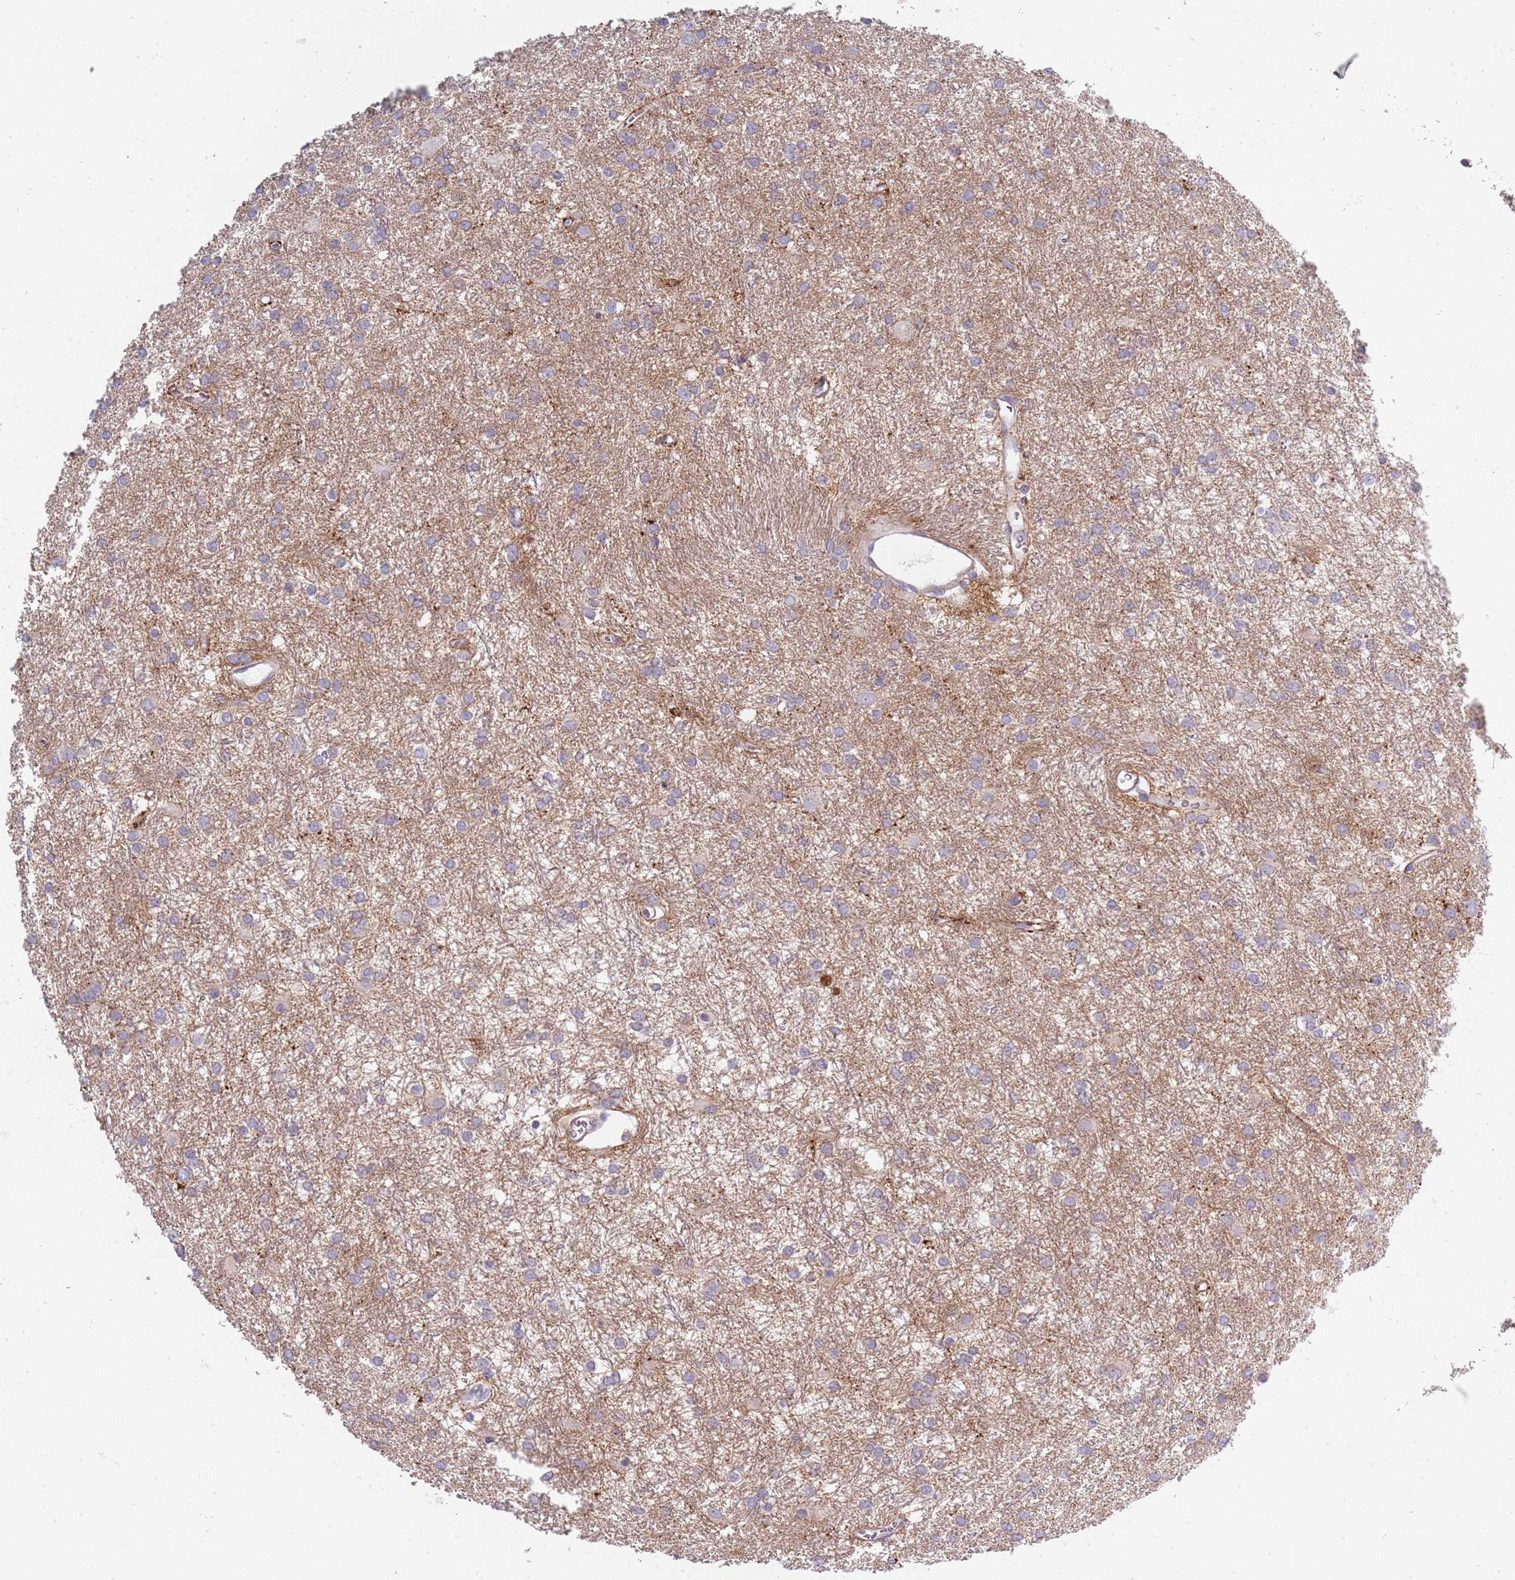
{"staining": {"intensity": "weak", "quantity": "<25%", "location": "cytoplasmic/membranous"}, "tissue": "glioma", "cell_type": "Tumor cells", "image_type": "cancer", "snomed": [{"axis": "morphology", "description": "Glioma, malignant, High grade"}, {"axis": "topography", "description": "Brain"}], "caption": "High power microscopy photomicrograph of an immunohistochemistry (IHC) histopathology image of malignant glioma (high-grade), revealing no significant staining in tumor cells.", "gene": "SYNGR3", "patient": {"sex": "female", "age": 50}}